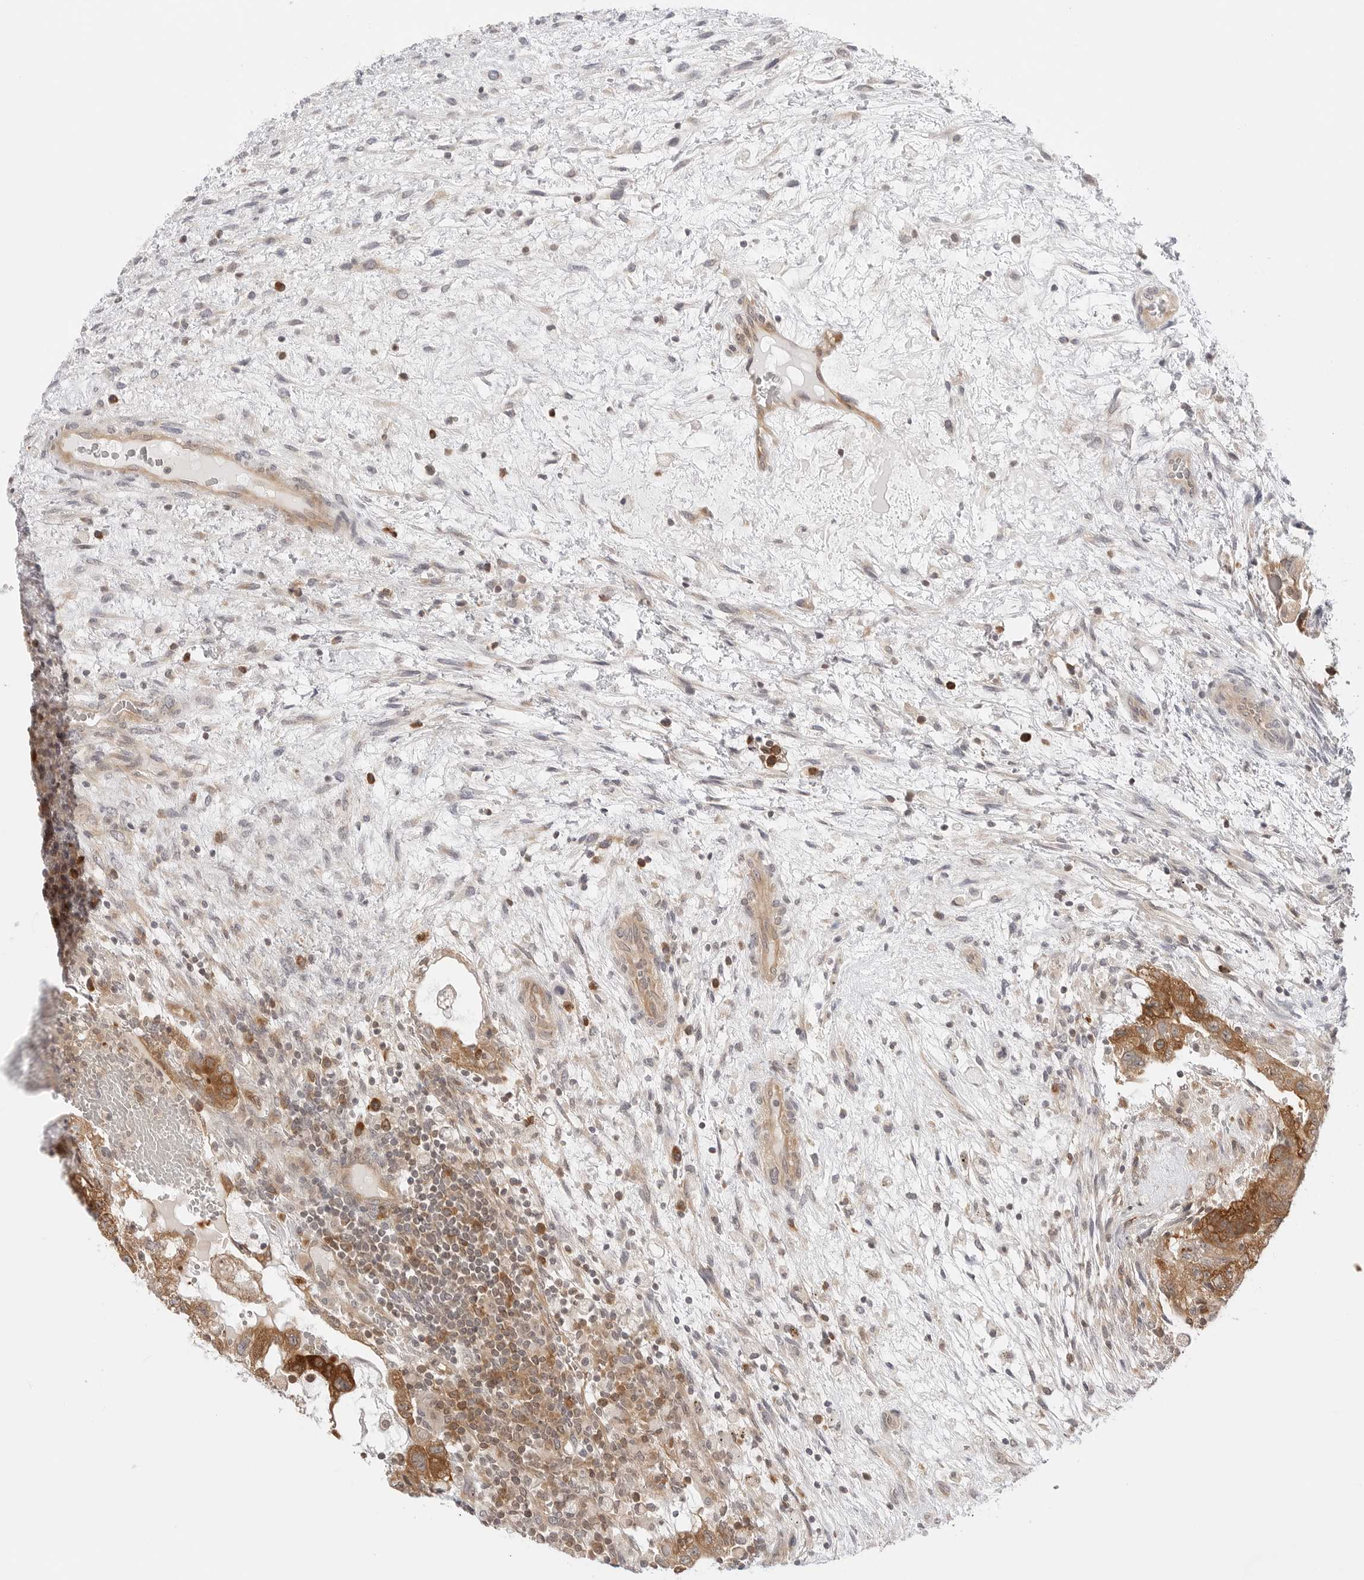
{"staining": {"intensity": "moderate", "quantity": ">75%", "location": "cytoplasmic/membranous"}, "tissue": "testis cancer", "cell_type": "Tumor cells", "image_type": "cancer", "snomed": [{"axis": "morphology", "description": "Carcinoma, Embryonal, NOS"}, {"axis": "topography", "description": "Testis"}], "caption": "An immunohistochemistry micrograph of tumor tissue is shown. Protein staining in brown labels moderate cytoplasmic/membranous positivity in testis cancer within tumor cells. The protein of interest is stained brown, and the nuclei are stained in blue (DAB IHC with brightfield microscopy, high magnification).", "gene": "NUDC", "patient": {"sex": "male", "age": 36}}